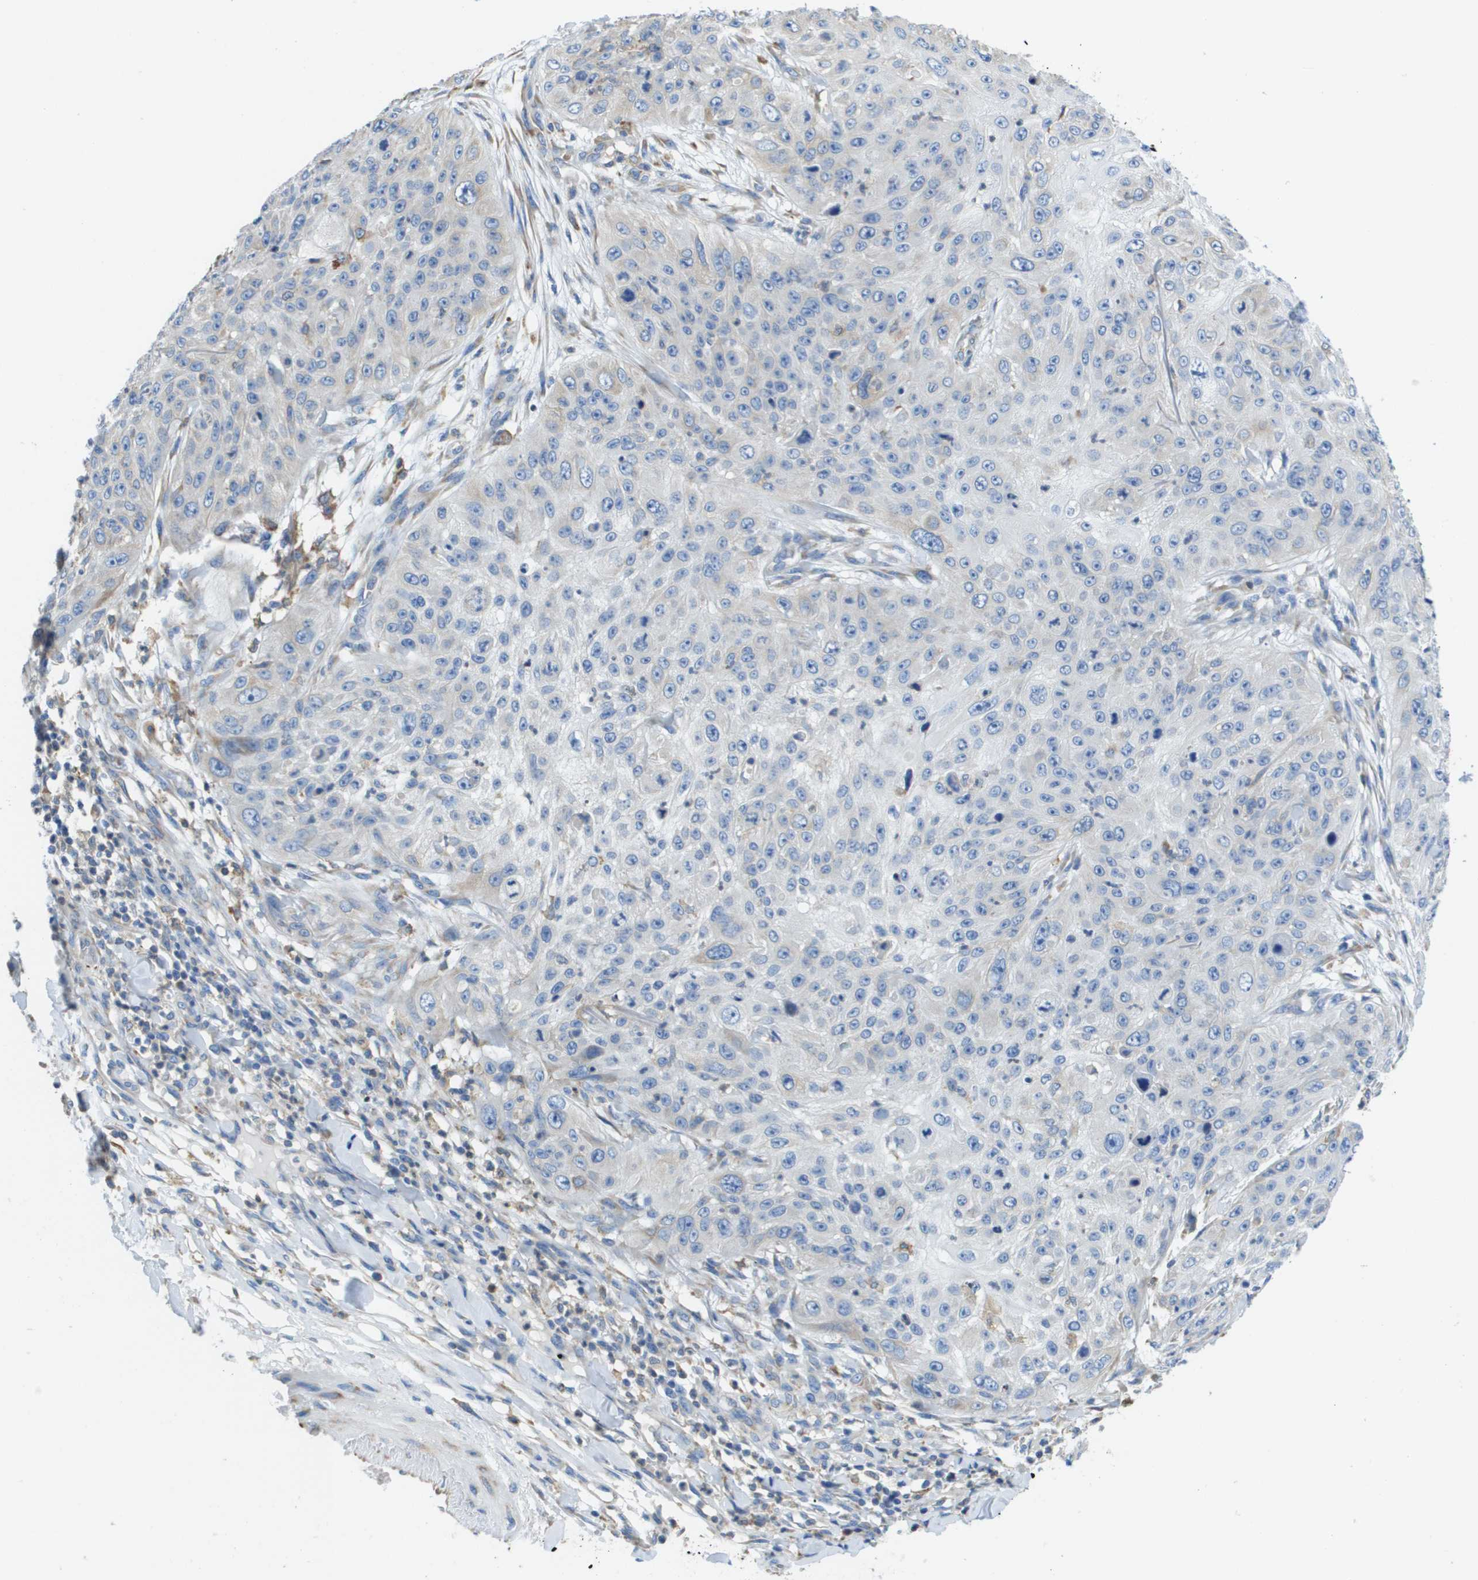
{"staining": {"intensity": "negative", "quantity": "none", "location": "none"}, "tissue": "skin cancer", "cell_type": "Tumor cells", "image_type": "cancer", "snomed": [{"axis": "morphology", "description": "Squamous cell carcinoma, NOS"}, {"axis": "topography", "description": "Skin"}], "caption": "The micrograph displays no significant staining in tumor cells of skin cancer. (DAB immunohistochemistry (IHC) with hematoxylin counter stain).", "gene": "SDR42E1", "patient": {"sex": "female", "age": 80}}